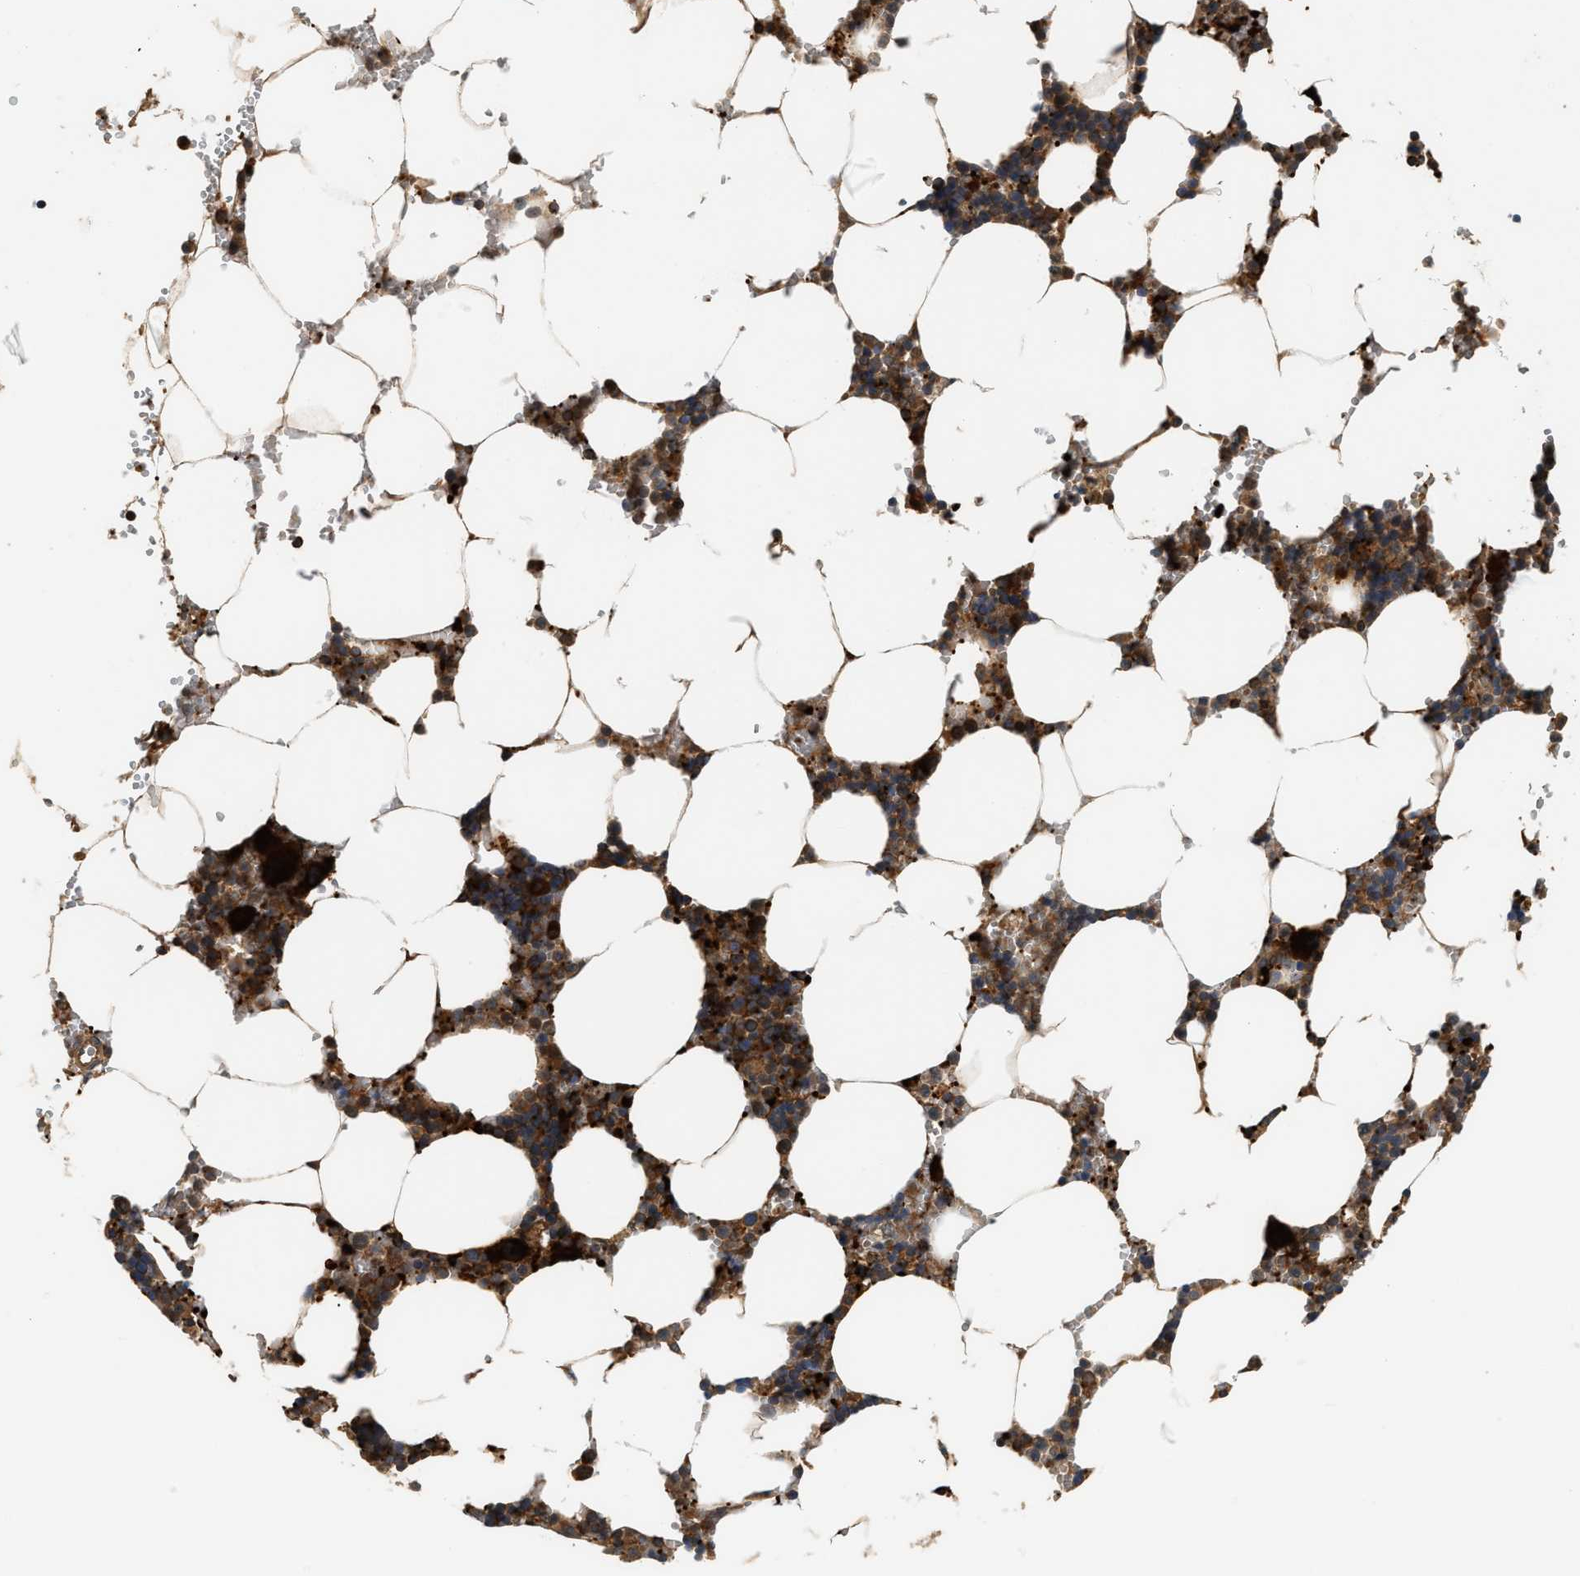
{"staining": {"intensity": "strong", "quantity": ">75%", "location": "cytoplasmic/membranous"}, "tissue": "bone marrow", "cell_type": "Hematopoietic cells", "image_type": "normal", "snomed": [{"axis": "morphology", "description": "Normal tissue, NOS"}, {"axis": "topography", "description": "Bone marrow"}], "caption": "Normal bone marrow exhibits strong cytoplasmic/membranous expression in approximately >75% of hematopoietic cells, visualized by immunohistochemistry. The staining is performed using DAB (3,3'-diaminobenzidine) brown chromogen to label protein expression. The nuclei are counter-stained blue using hematoxylin.", "gene": "SNX5", "patient": {"sex": "male", "age": 70}}